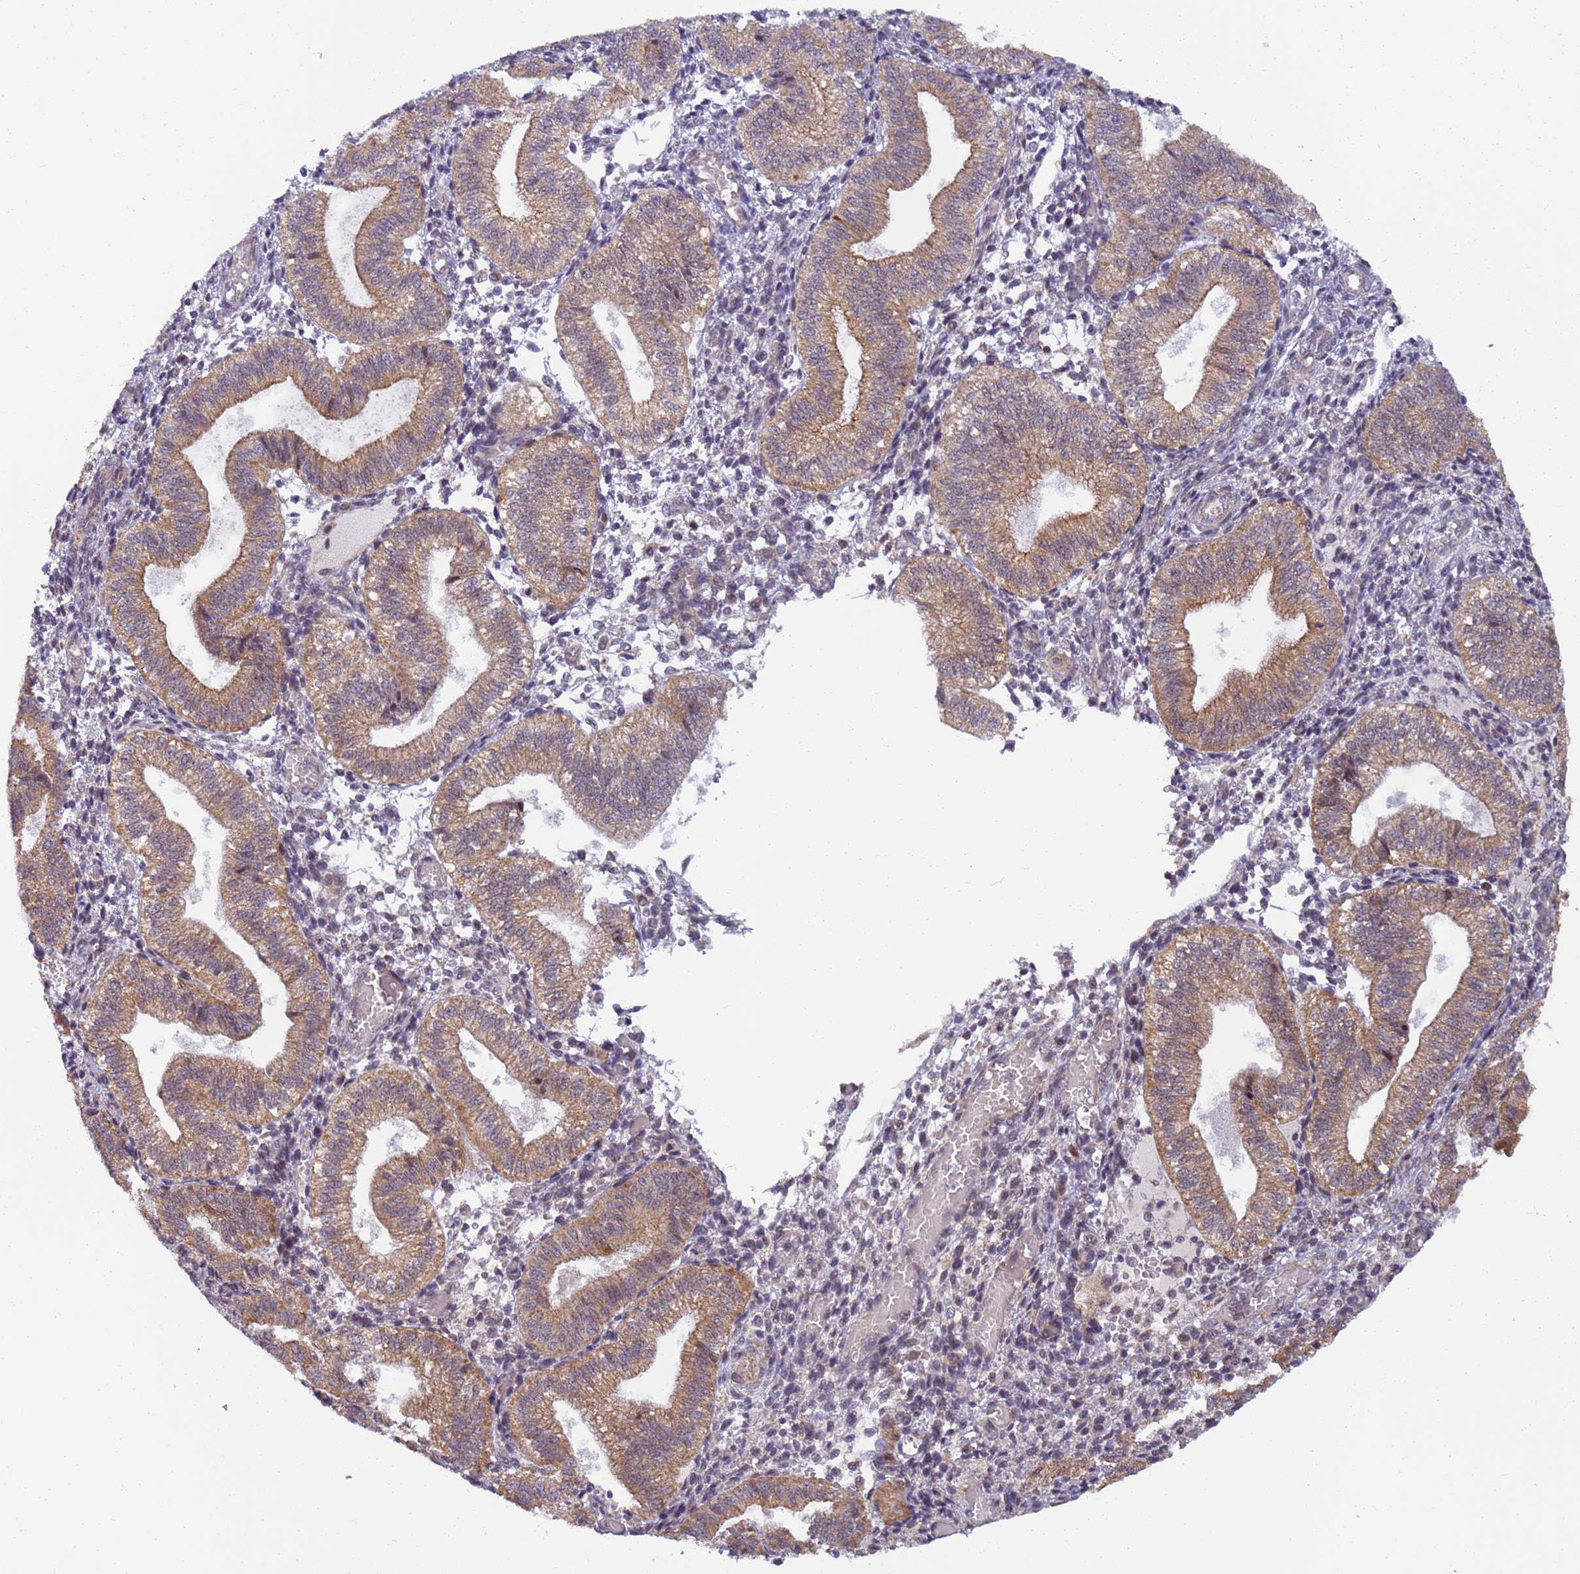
{"staining": {"intensity": "weak", "quantity": "25%-75%", "location": "cytoplasmic/membranous"}, "tissue": "endometrium", "cell_type": "Cells in endometrial stroma", "image_type": "normal", "snomed": [{"axis": "morphology", "description": "Normal tissue, NOS"}, {"axis": "topography", "description": "Endometrium"}], "caption": "Endometrium stained with DAB immunohistochemistry reveals low levels of weak cytoplasmic/membranous staining in approximately 25%-75% of cells in endometrial stroma.", "gene": "RAPGEF3", "patient": {"sex": "female", "age": 34}}